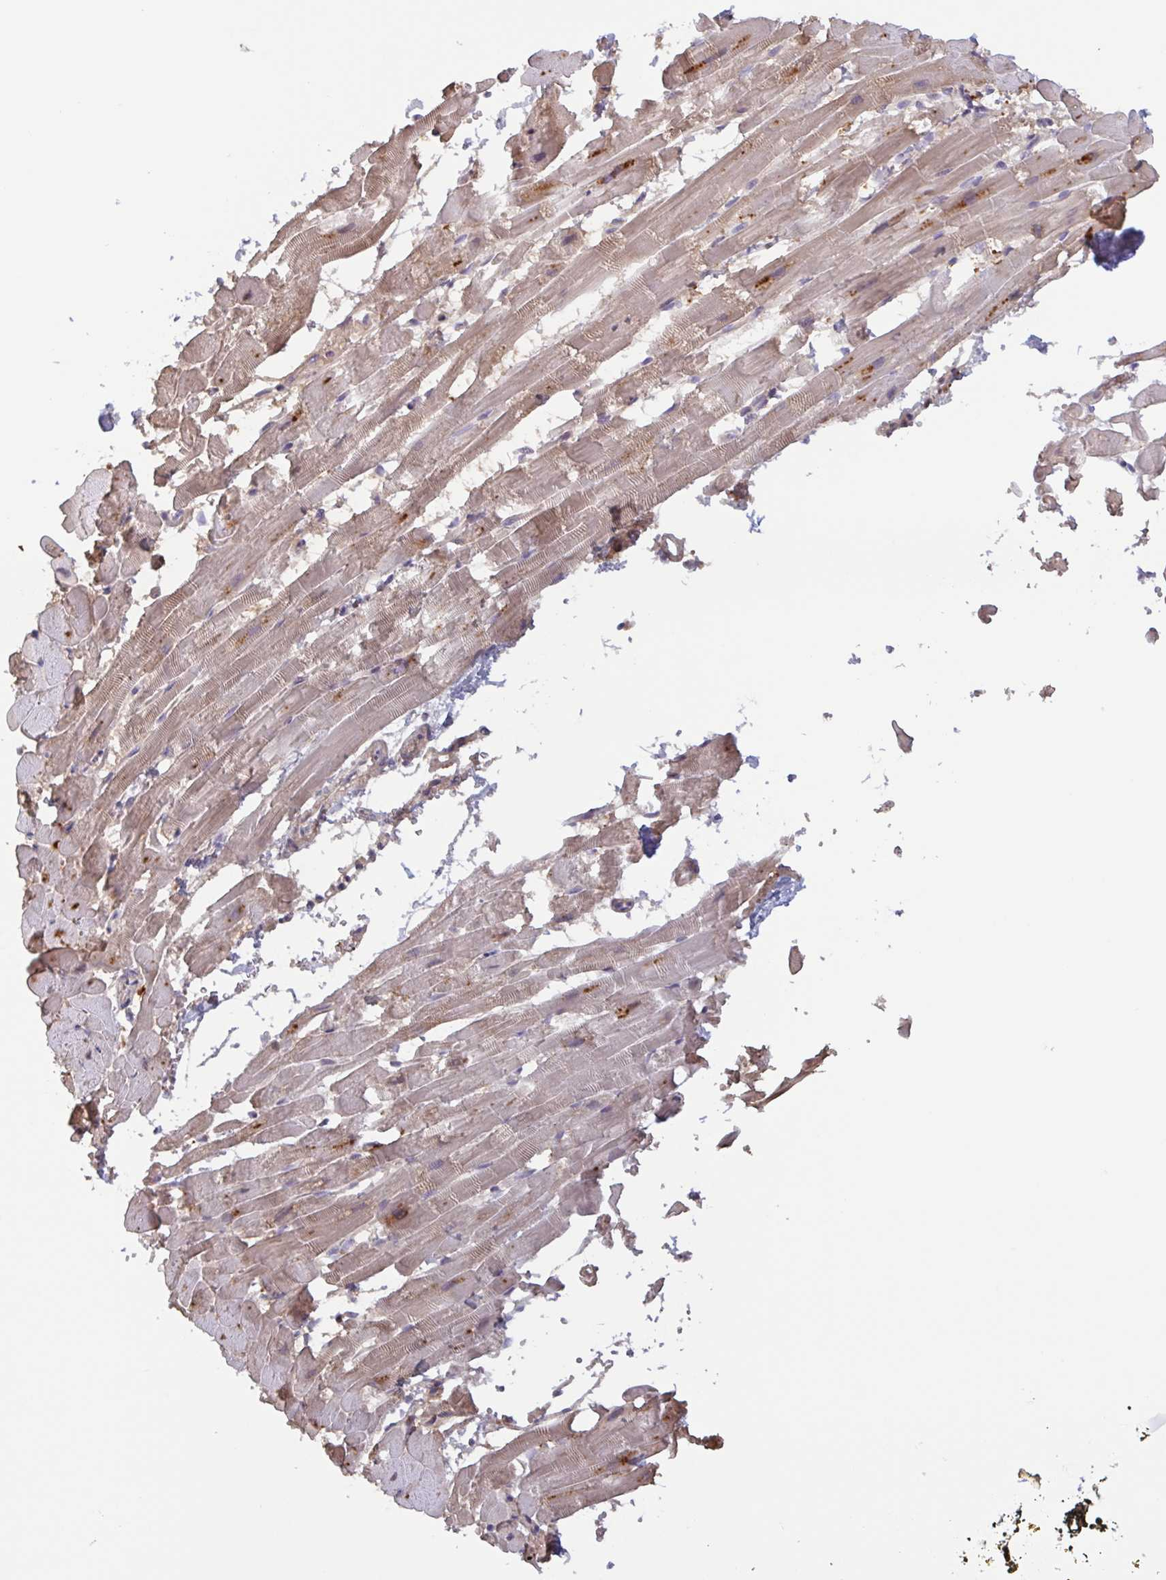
{"staining": {"intensity": "moderate", "quantity": "25%-75%", "location": "cytoplasmic/membranous"}, "tissue": "heart muscle", "cell_type": "Cardiomyocytes", "image_type": "normal", "snomed": [{"axis": "morphology", "description": "Normal tissue, NOS"}, {"axis": "topography", "description": "Heart"}], "caption": "Immunohistochemical staining of benign heart muscle exhibits moderate cytoplasmic/membranous protein positivity in approximately 25%-75% of cardiomyocytes.", "gene": "OTOP2", "patient": {"sex": "male", "age": 37}}